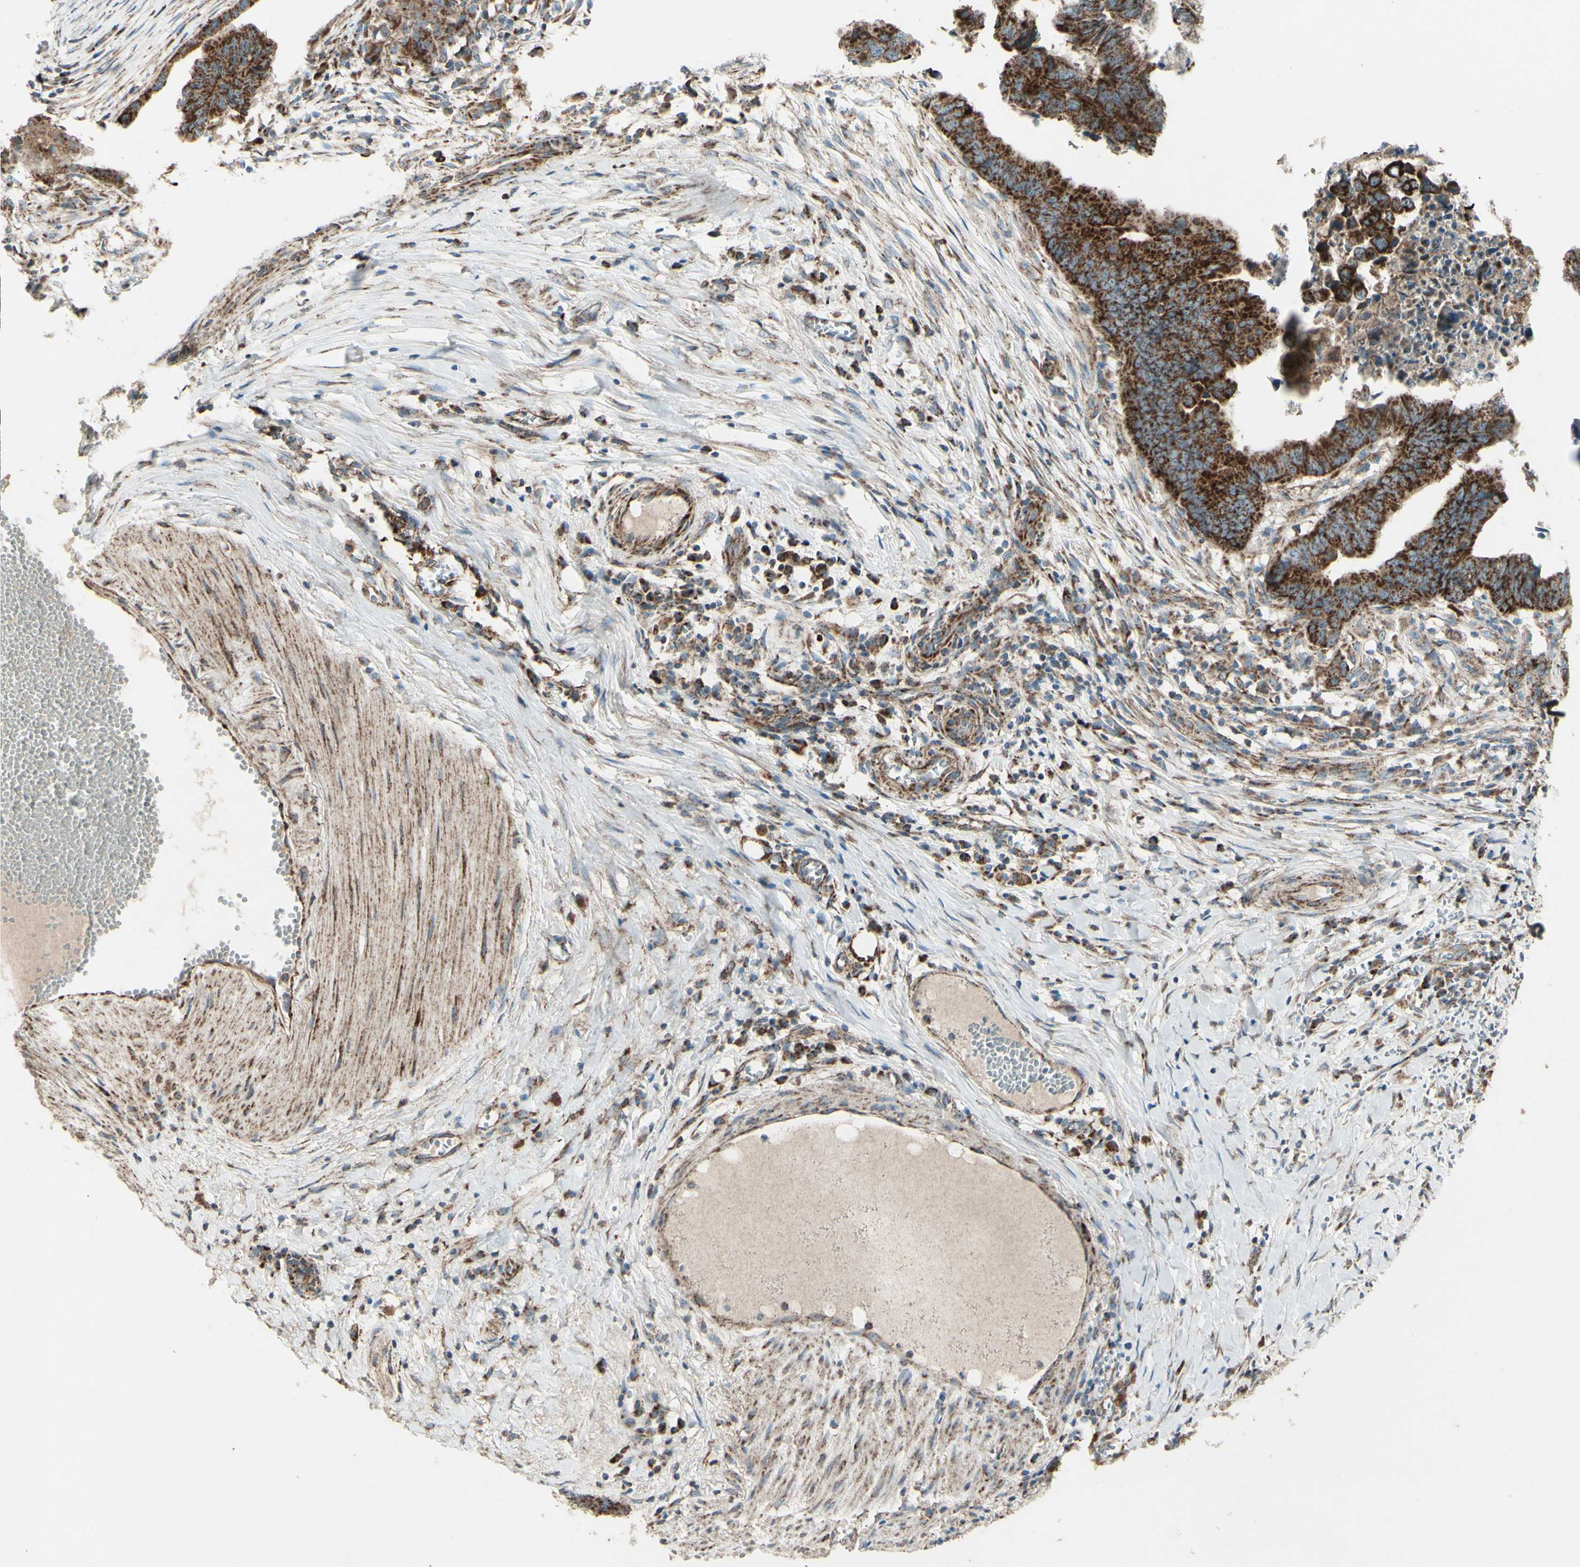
{"staining": {"intensity": "strong", "quantity": ">75%", "location": "cytoplasmic/membranous"}, "tissue": "stomach cancer", "cell_type": "Tumor cells", "image_type": "cancer", "snomed": [{"axis": "morphology", "description": "Adenocarcinoma, NOS"}, {"axis": "topography", "description": "Stomach, lower"}], "caption": "Strong cytoplasmic/membranous protein staining is present in about >75% of tumor cells in stomach adenocarcinoma. Using DAB (brown) and hematoxylin (blue) stains, captured at high magnification using brightfield microscopy.", "gene": "RHOT1", "patient": {"sex": "male", "age": 77}}